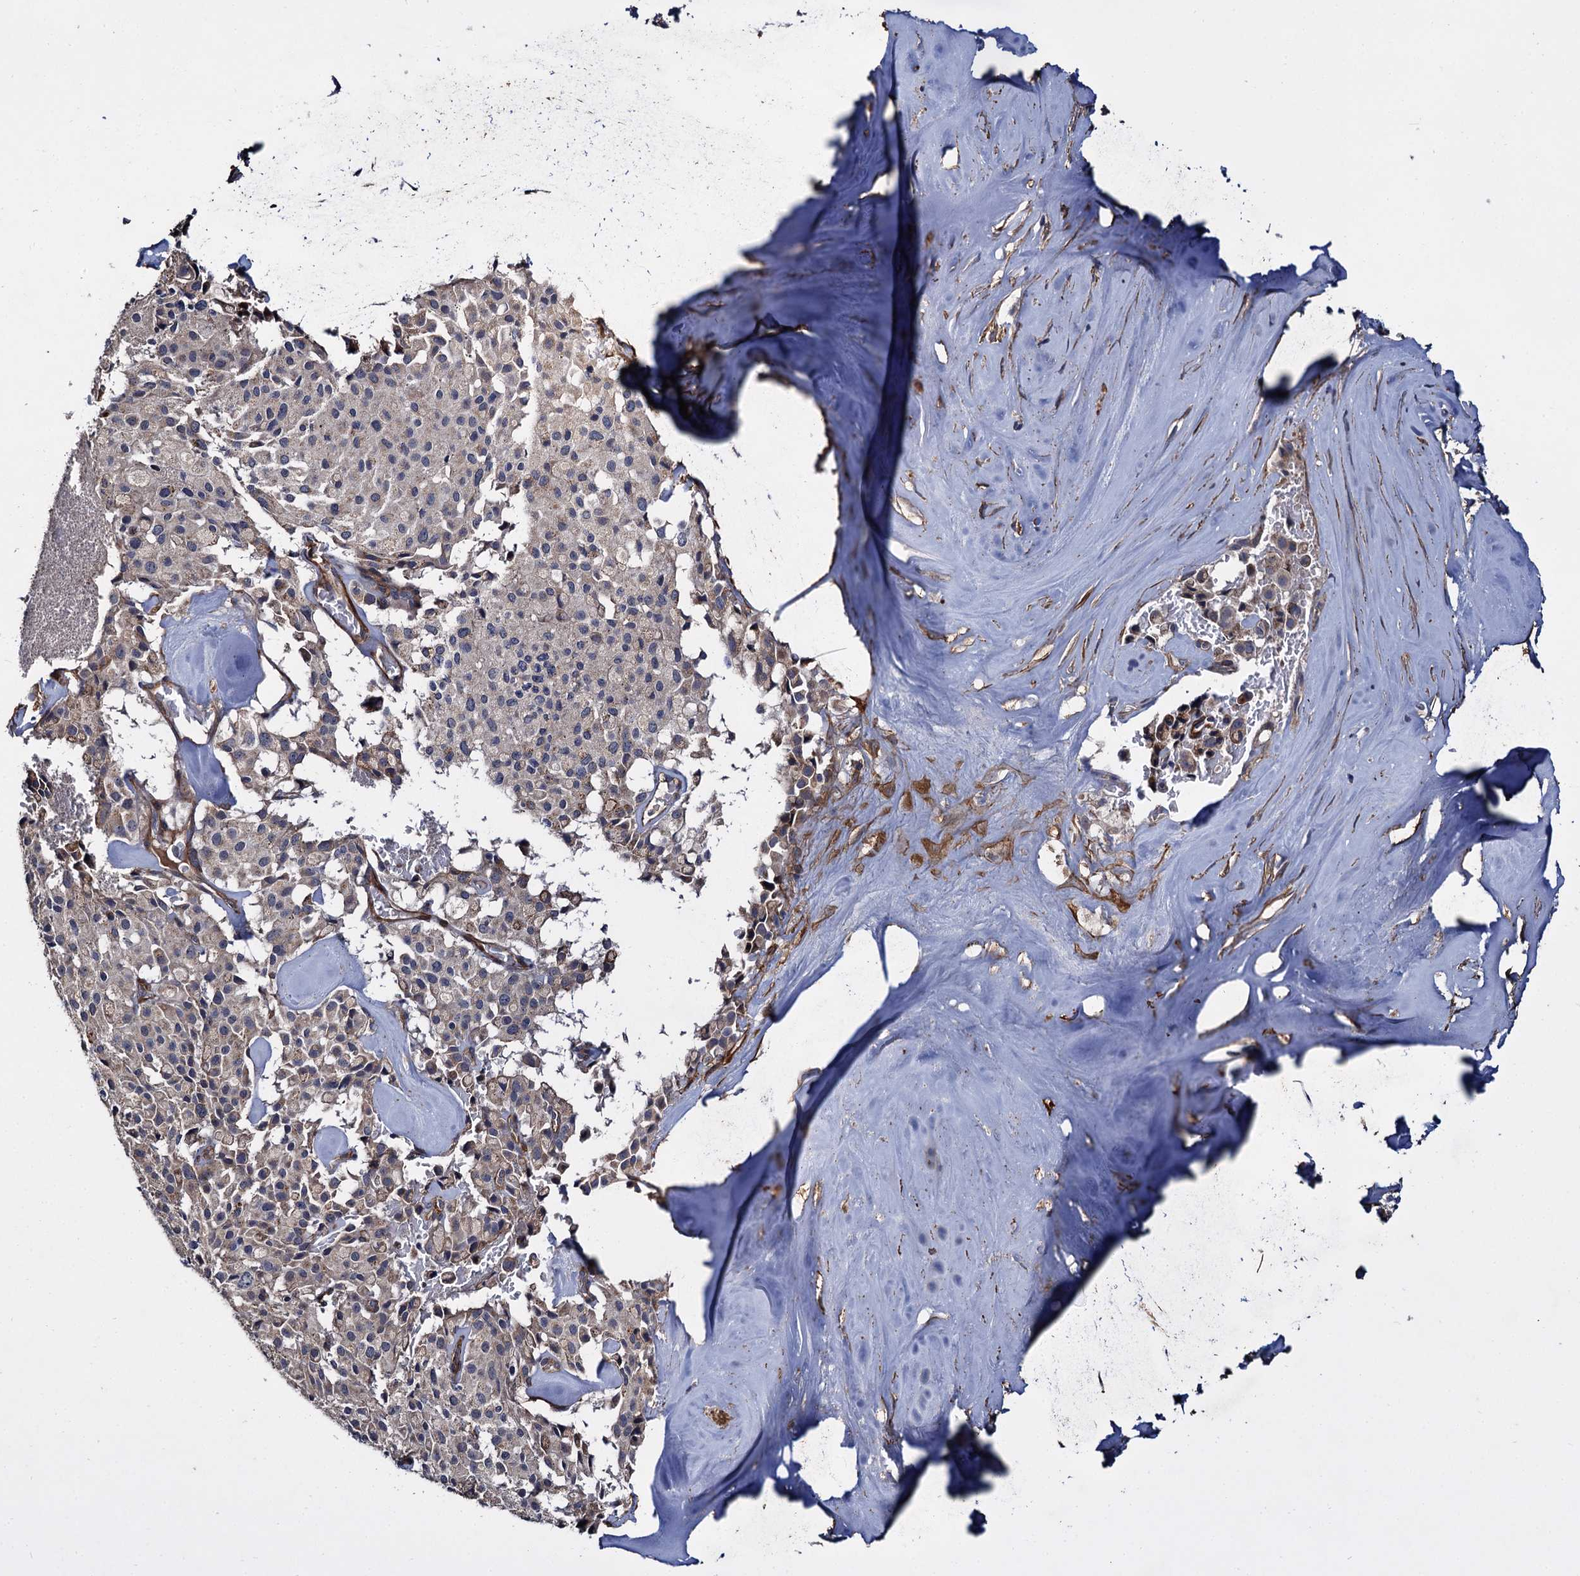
{"staining": {"intensity": "negative", "quantity": "none", "location": "none"}, "tissue": "pancreatic cancer", "cell_type": "Tumor cells", "image_type": "cancer", "snomed": [{"axis": "morphology", "description": "Adenocarcinoma, NOS"}, {"axis": "topography", "description": "Pancreas"}], "caption": "DAB (3,3'-diaminobenzidine) immunohistochemical staining of human pancreatic adenocarcinoma shows no significant expression in tumor cells.", "gene": "ISM2", "patient": {"sex": "male", "age": 65}}